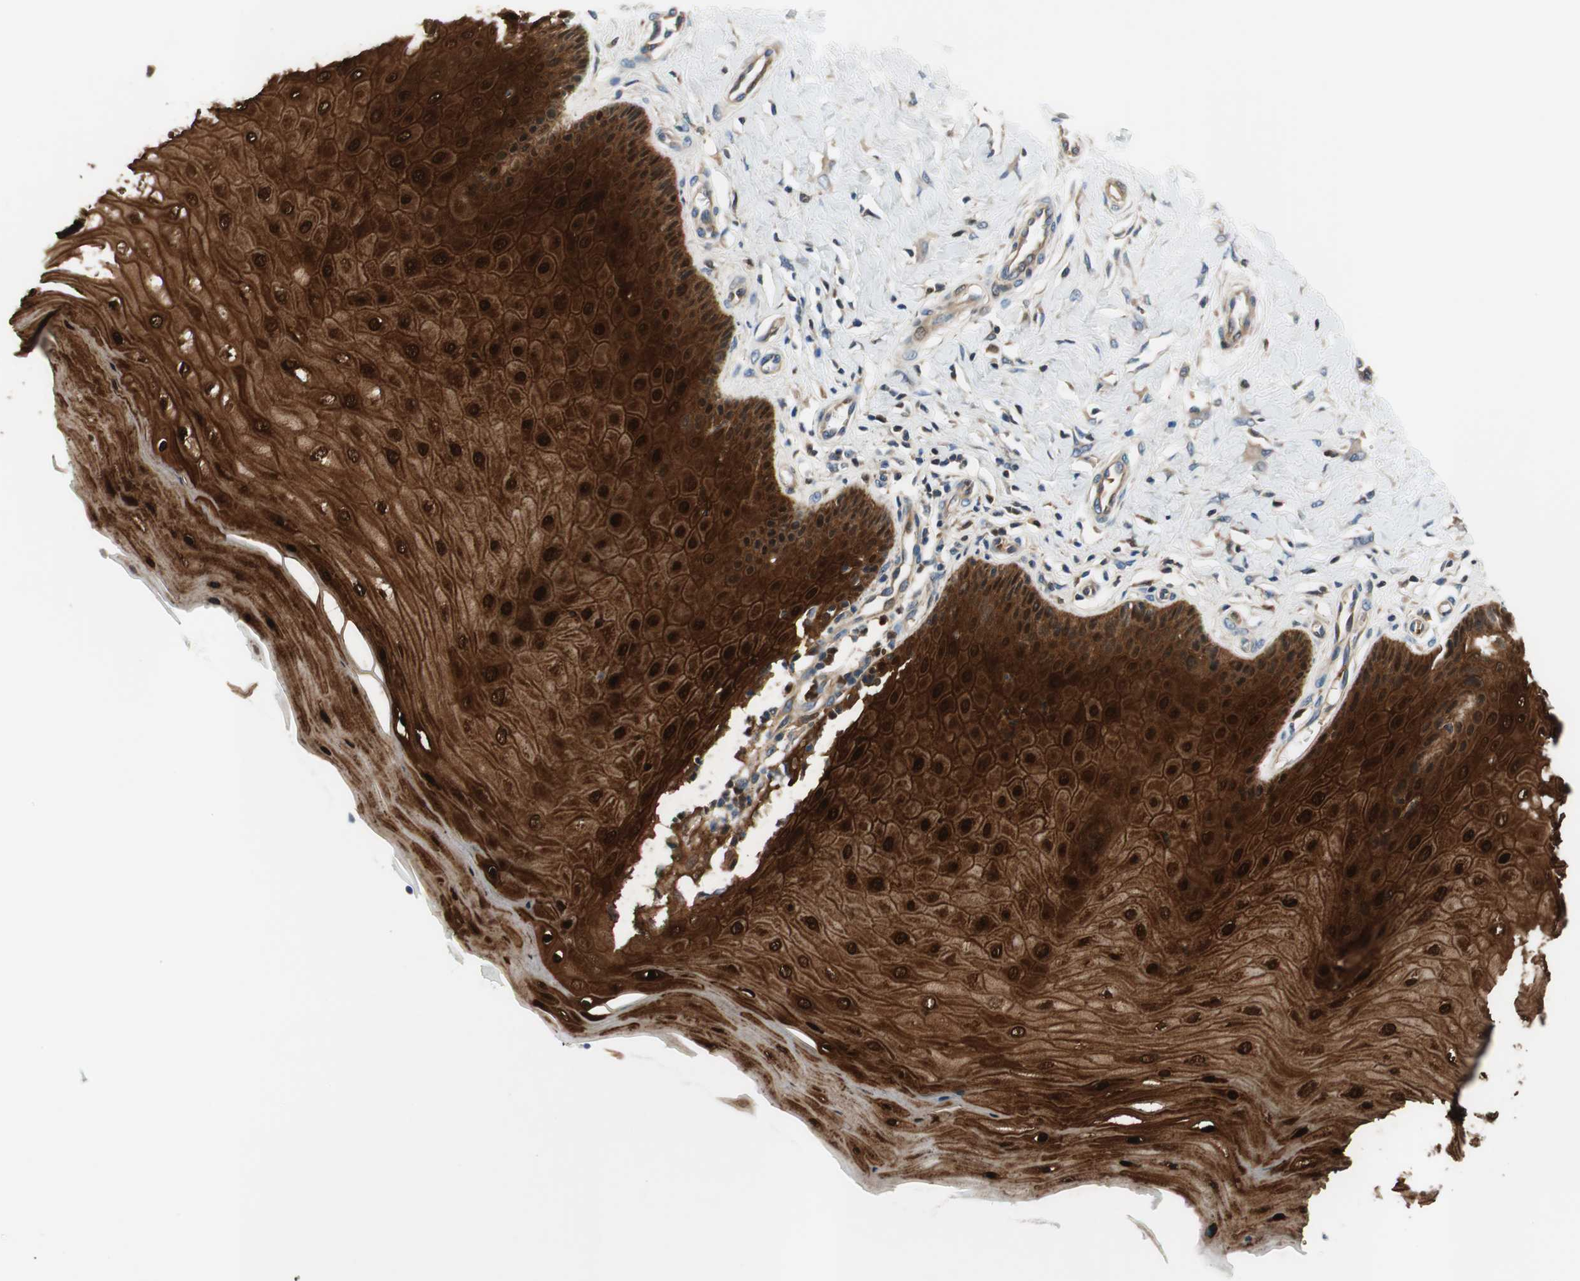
{"staining": {"intensity": "negative", "quantity": "none", "location": "none"}, "tissue": "cervix", "cell_type": "Glandular cells", "image_type": "normal", "snomed": [{"axis": "morphology", "description": "Normal tissue, NOS"}, {"axis": "topography", "description": "Cervix"}], "caption": "DAB (3,3'-diaminobenzidine) immunohistochemical staining of unremarkable cervix displays no significant expression in glandular cells.", "gene": "CALML3", "patient": {"sex": "female", "age": 55}}